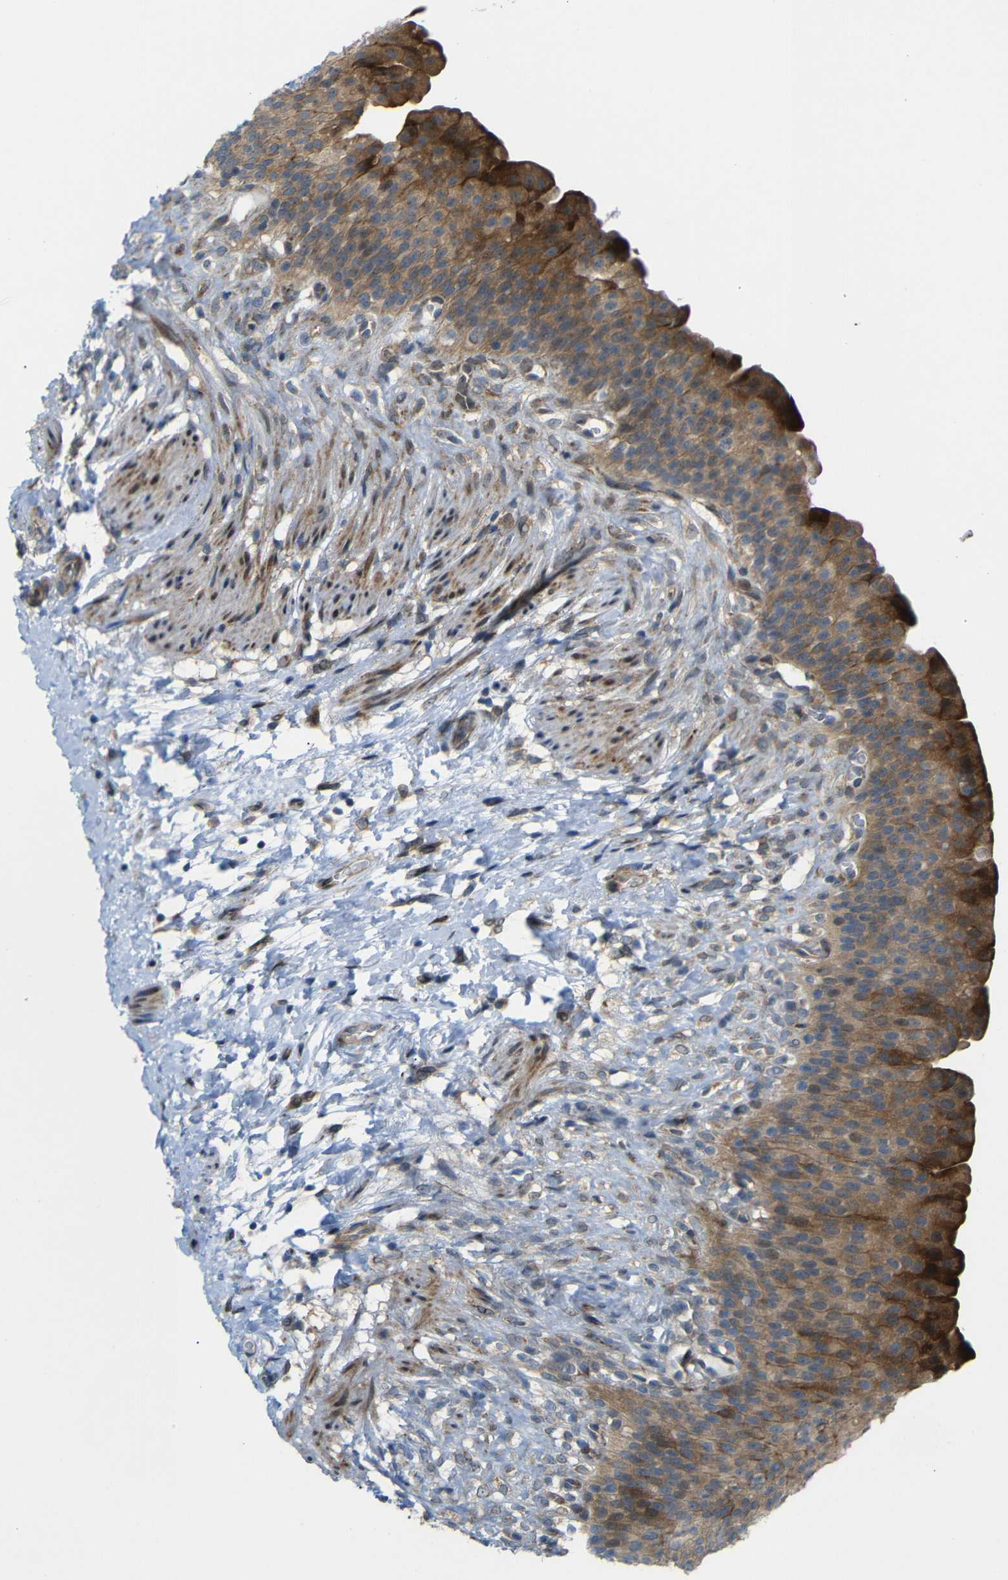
{"staining": {"intensity": "moderate", "quantity": ">75%", "location": "cytoplasmic/membranous"}, "tissue": "urinary bladder", "cell_type": "Urothelial cells", "image_type": "normal", "snomed": [{"axis": "morphology", "description": "Normal tissue, NOS"}, {"axis": "topography", "description": "Urinary bladder"}], "caption": "Brown immunohistochemical staining in benign human urinary bladder displays moderate cytoplasmic/membranous positivity in about >75% of urothelial cells. (Brightfield microscopy of DAB IHC at high magnification).", "gene": "P3H2", "patient": {"sex": "female", "age": 79}}